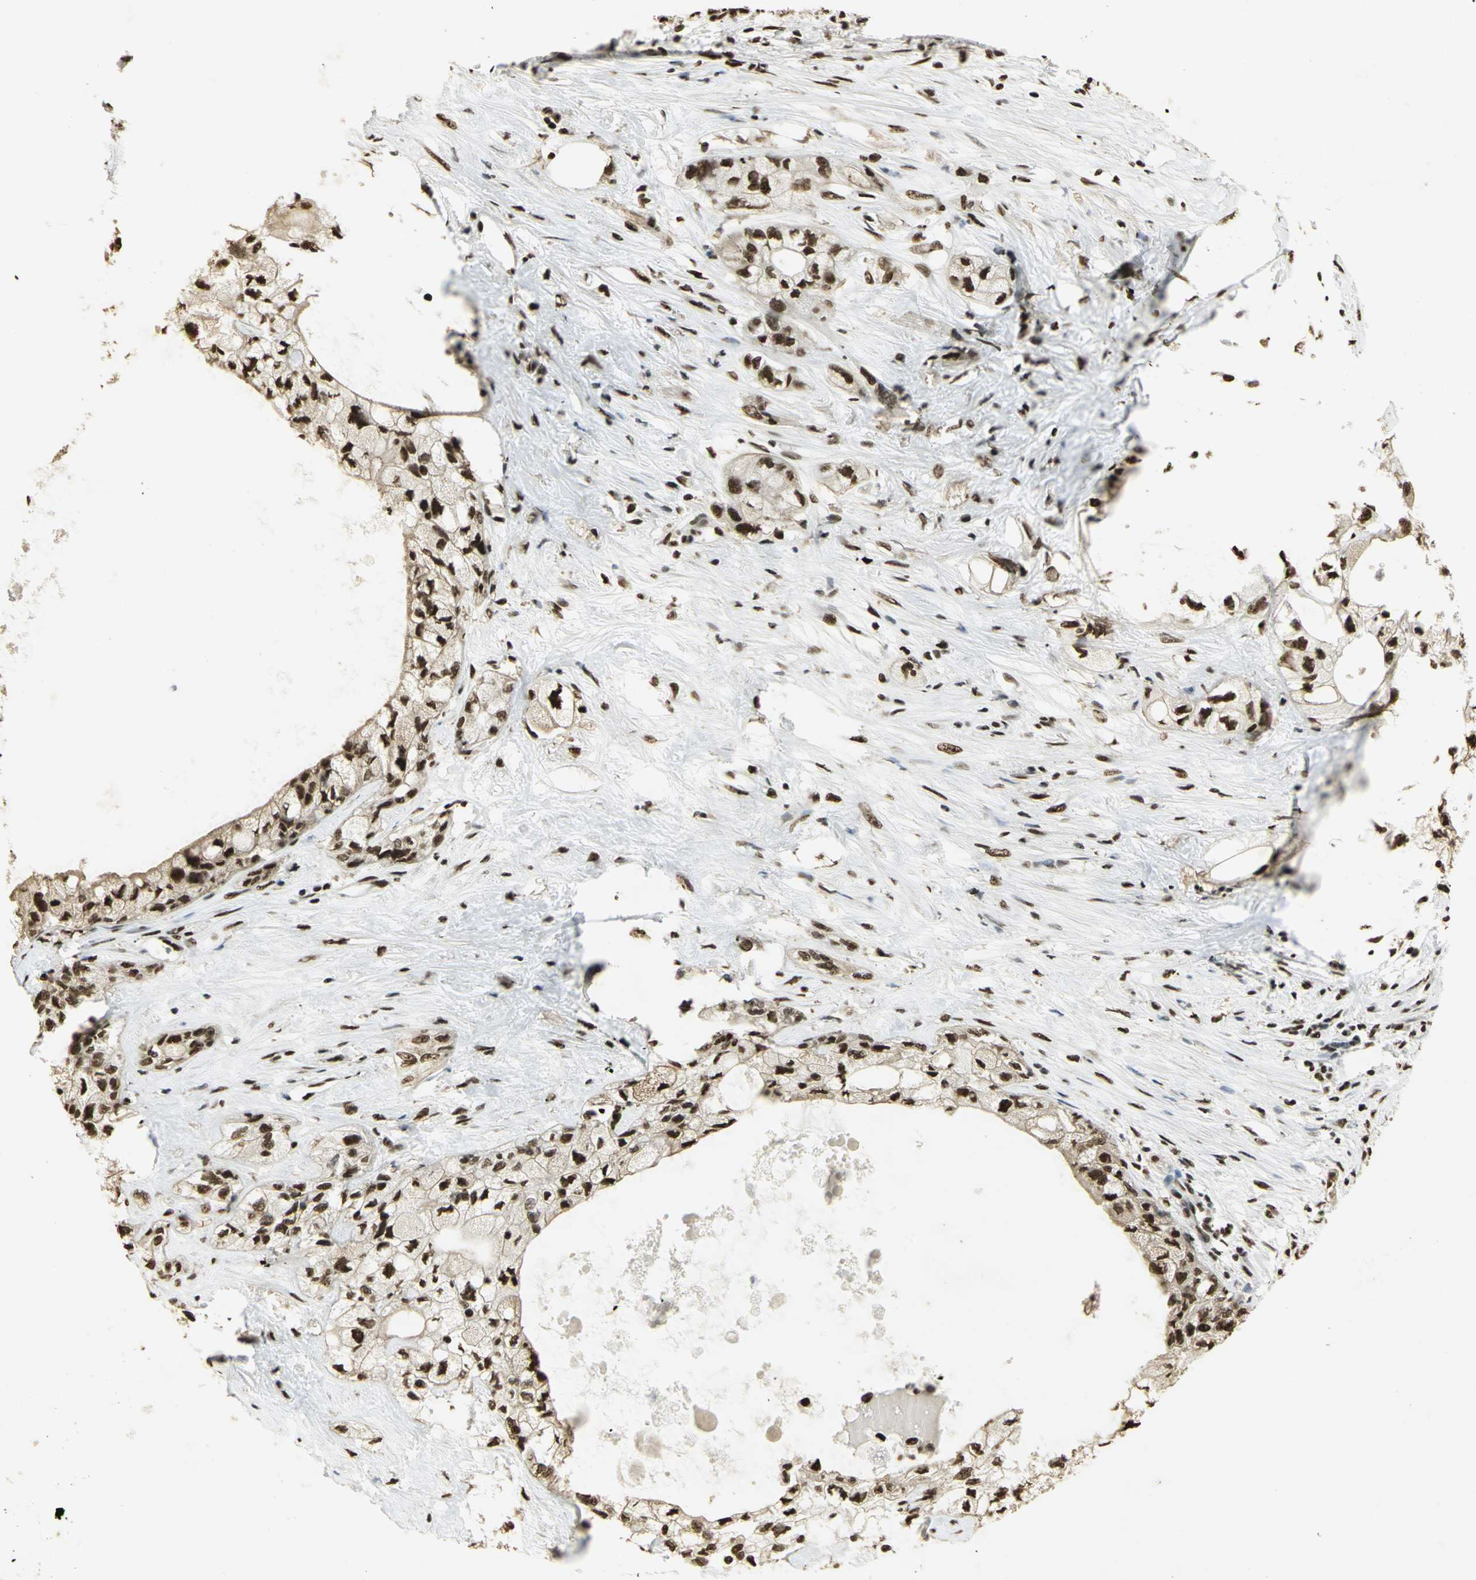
{"staining": {"intensity": "strong", "quantity": ">75%", "location": "cytoplasmic/membranous,nuclear"}, "tissue": "pancreatic cancer", "cell_type": "Tumor cells", "image_type": "cancer", "snomed": [{"axis": "morphology", "description": "Adenocarcinoma, NOS"}, {"axis": "topography", "description": "Pancreas"}], "caption": "Human pancreatic cancer stained with a protein marker reveals strong staining in tumor cells.", "gene": "SET", "patient": {"sex": "male", "age": 70}}